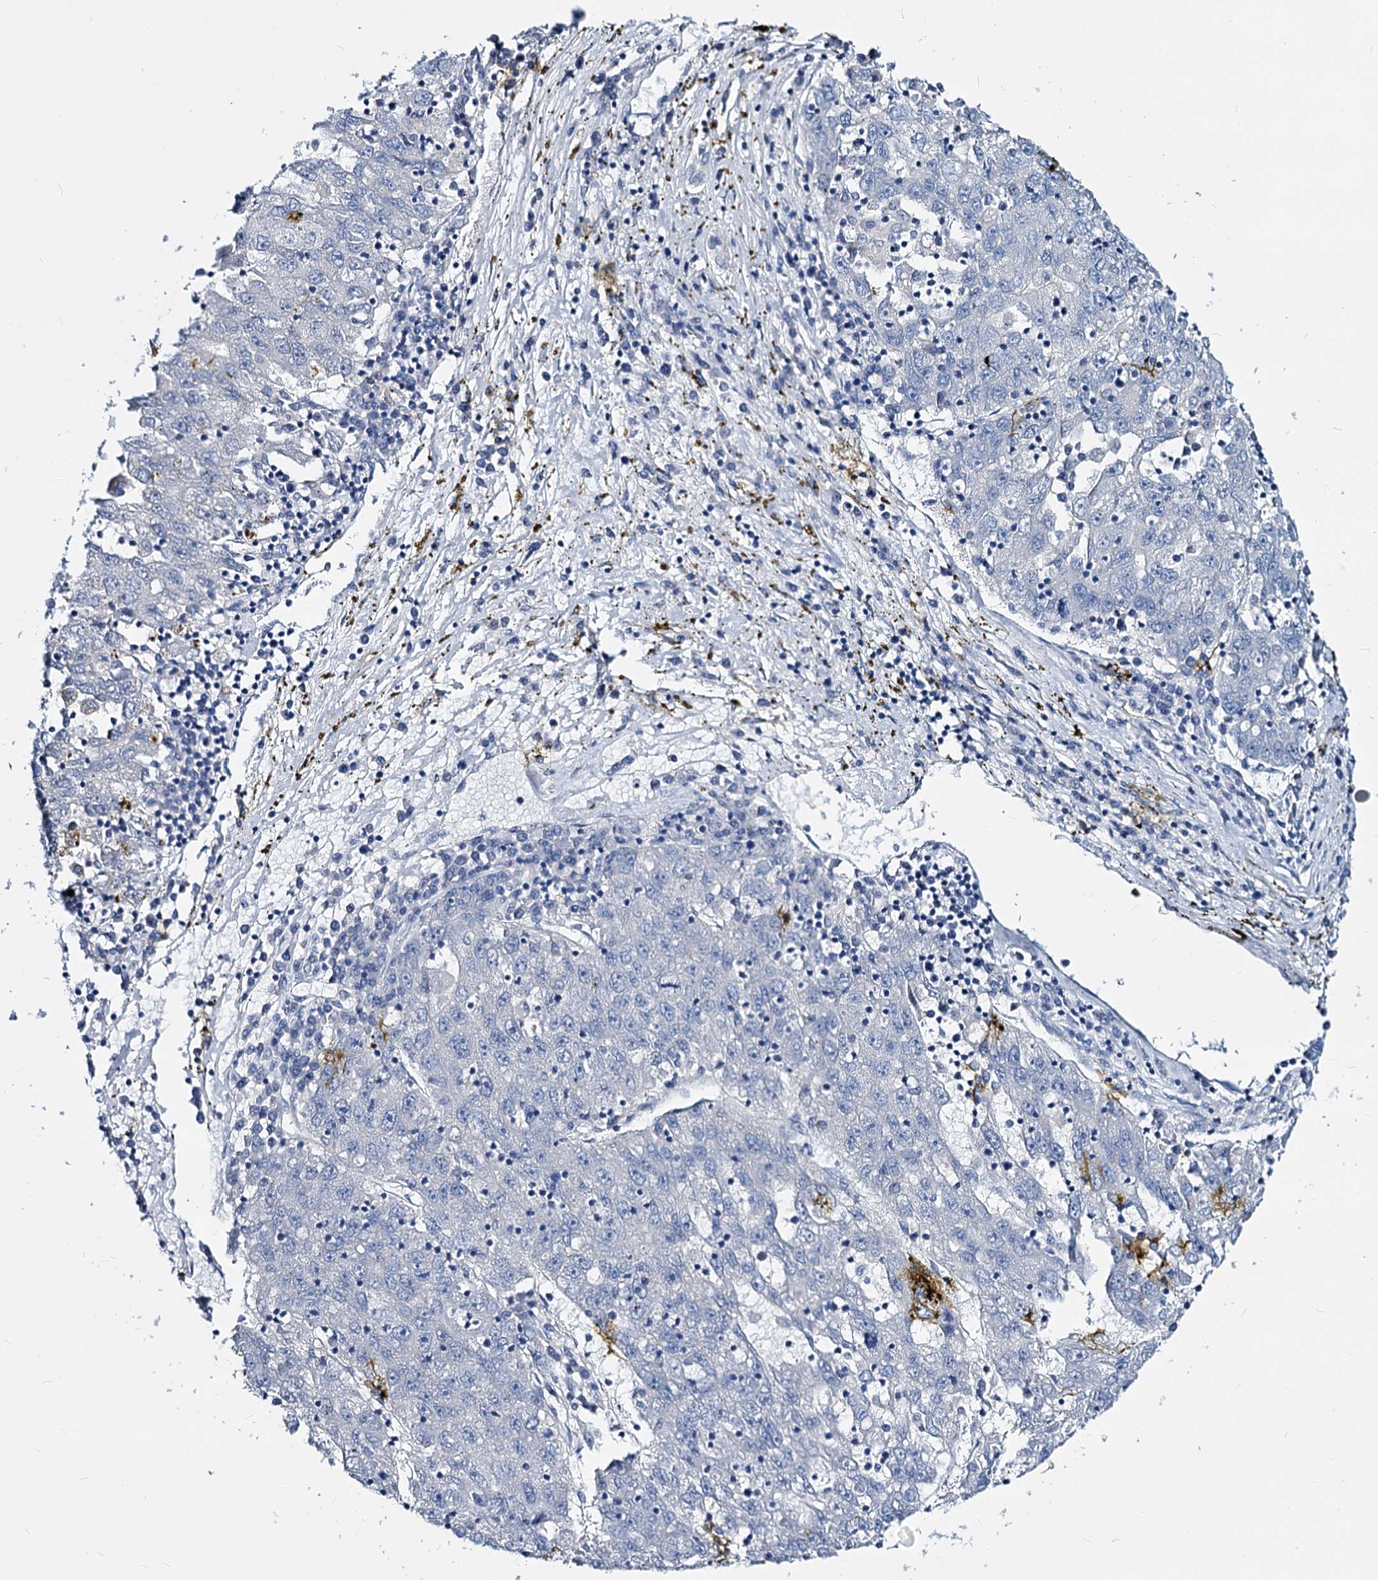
{"staining": {"intensity": "negative", "quantity": "none", "location": "none"}, "tissue": "liver cancer", "cell_type": "Tumor cells", "image_type": "cancer", "snomed": [{"axis": "morphology", "description": "Carcinoma, Hepatocellular, NOS"}, {"axis": "topography", "description": "Liver"}], "caption": "Liver cancer (hepatocellular carcinoma) stained for a protein using immunohistochemistry displays no positivity tumor cells.", "gene": "DYDC2", "patient": {"sex": "male", "age": 49}}